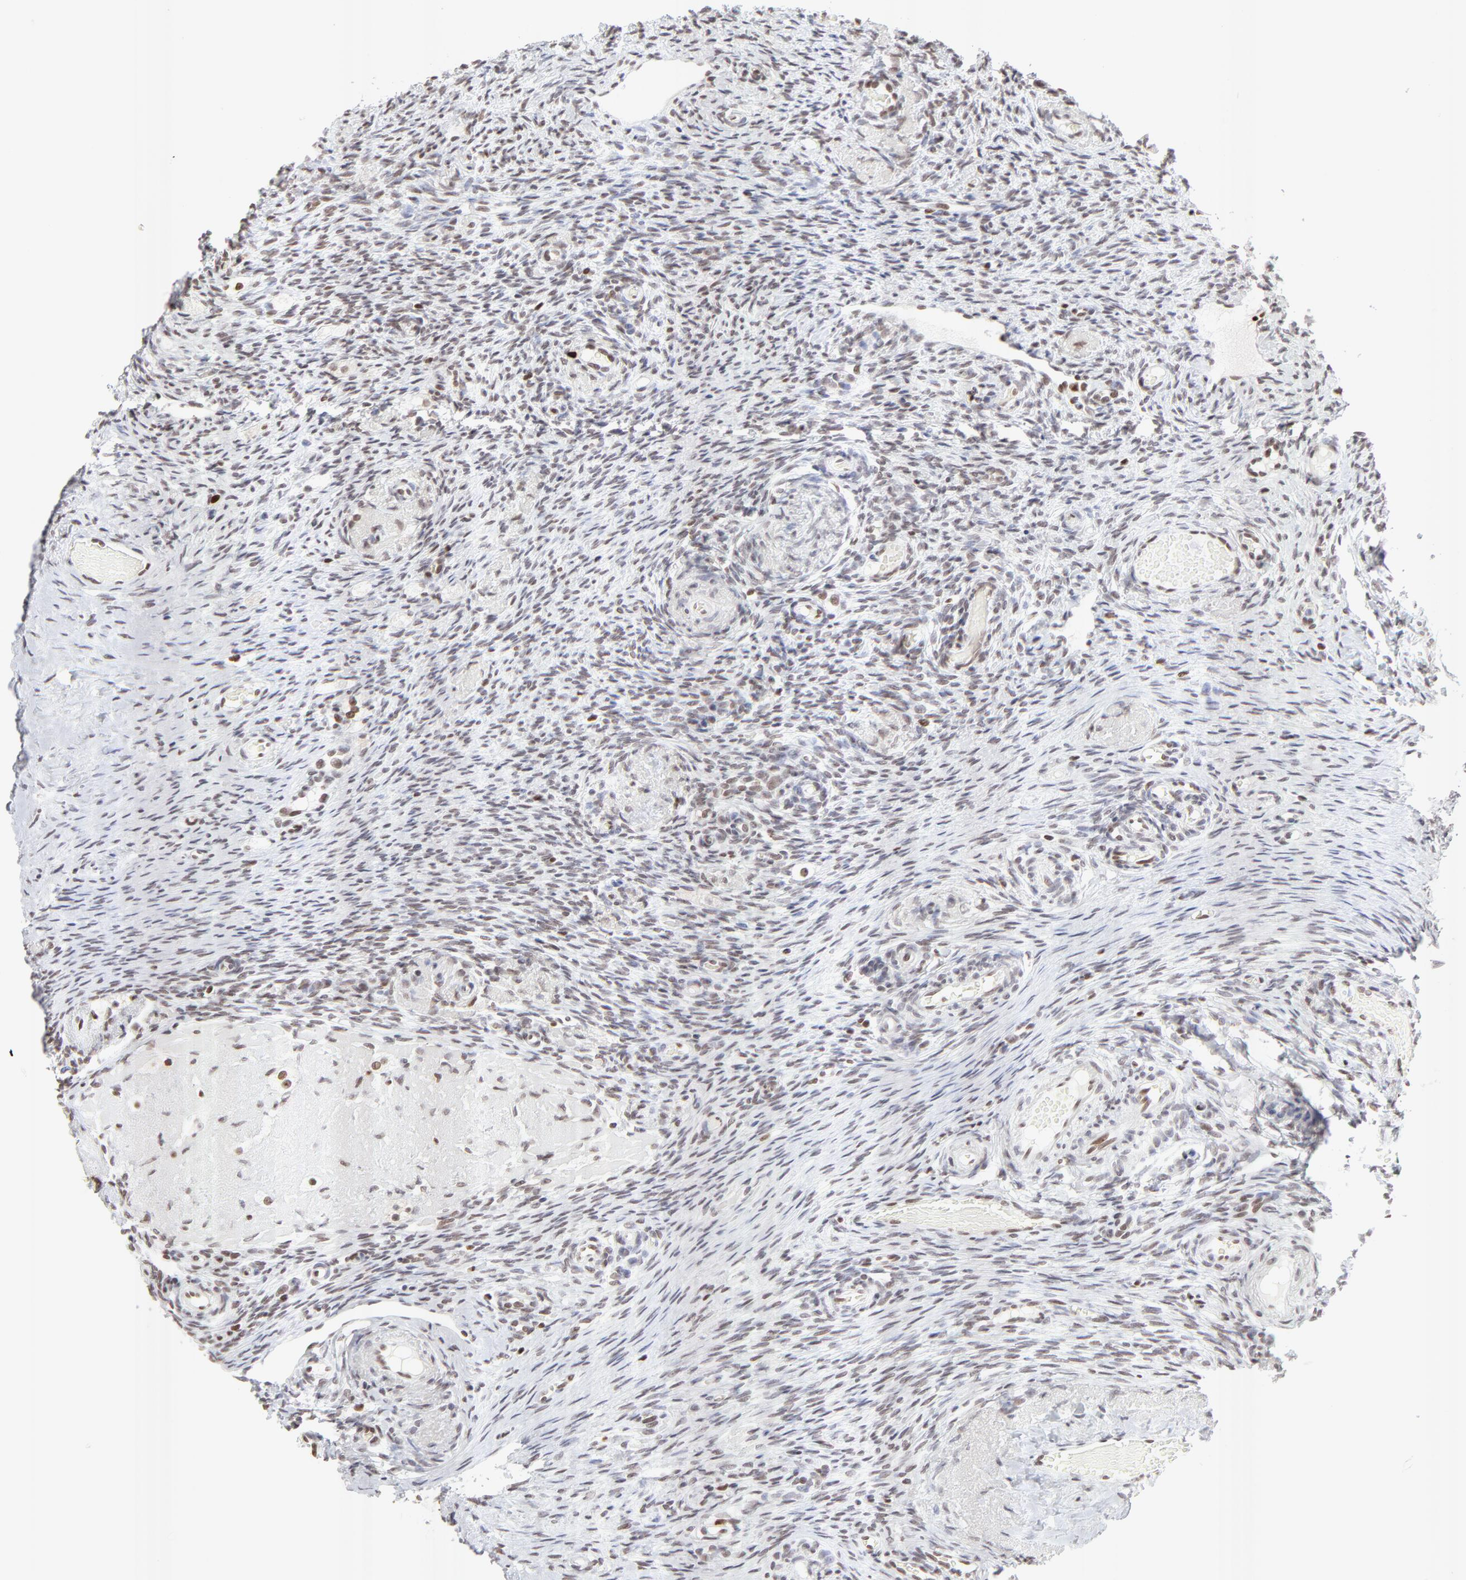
{"staining": {"intensity": "moderate", "quantity": "25%-75%", "location": "nuclear"}, "tissue": "ovary", "cell_type": "Follicle cells", "image_type": "normal", "snomed": [{"axis": "morphology", "description": "Normal tissue, NOS"}, {"axis": "topography", "description": "Ovary"}], "caption": "The micrograph reveals immunohistochemical staining of benign ovary. There is moderate nuclear staining is appreciated in about 25%-75% of follicle cells. (Brightfield microscopy of DAB IHC at high magnification).", "gene": "PARP1", "patient": {"sex": "female", "age": 60}}